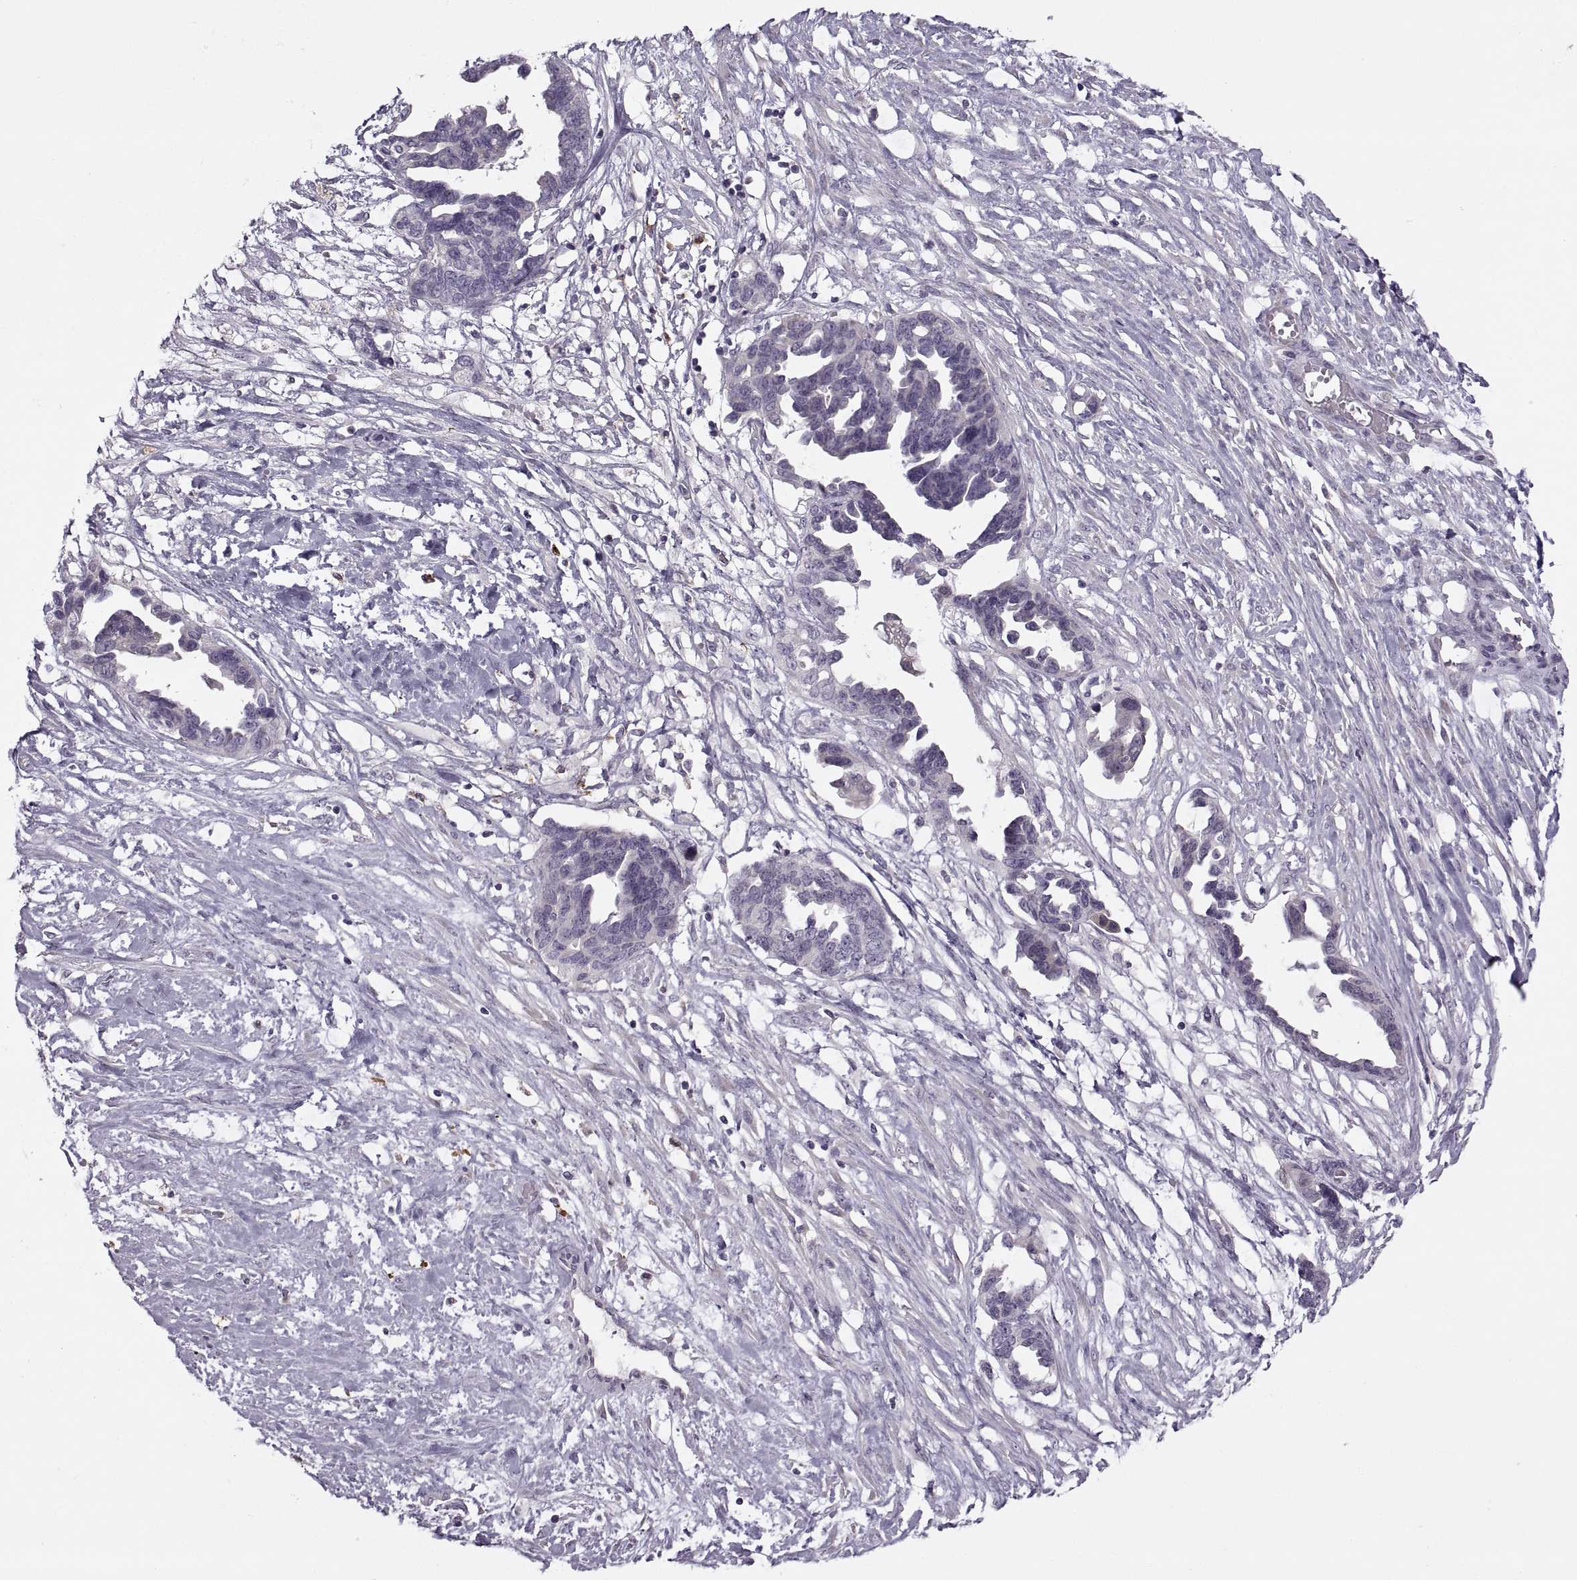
{"staining": {"intensity": "negative", "quantity": "none", "location": "none"}, "tissue": "ovarian cancer", "cell_type": "Tumor cells", "image_type": "cancer", "snomed": [{"axis": "morphology", "description": "Cystadenocarcinoma, serous, NOS"}, {"axis": "topography", "description": "Ovary"}], "caption": "Tumor cells show no significant protein expression in ovarian serous cystadenocarcinoma.", "gene": "H2AP", "patient": {"sex": "female", "age": 69}}